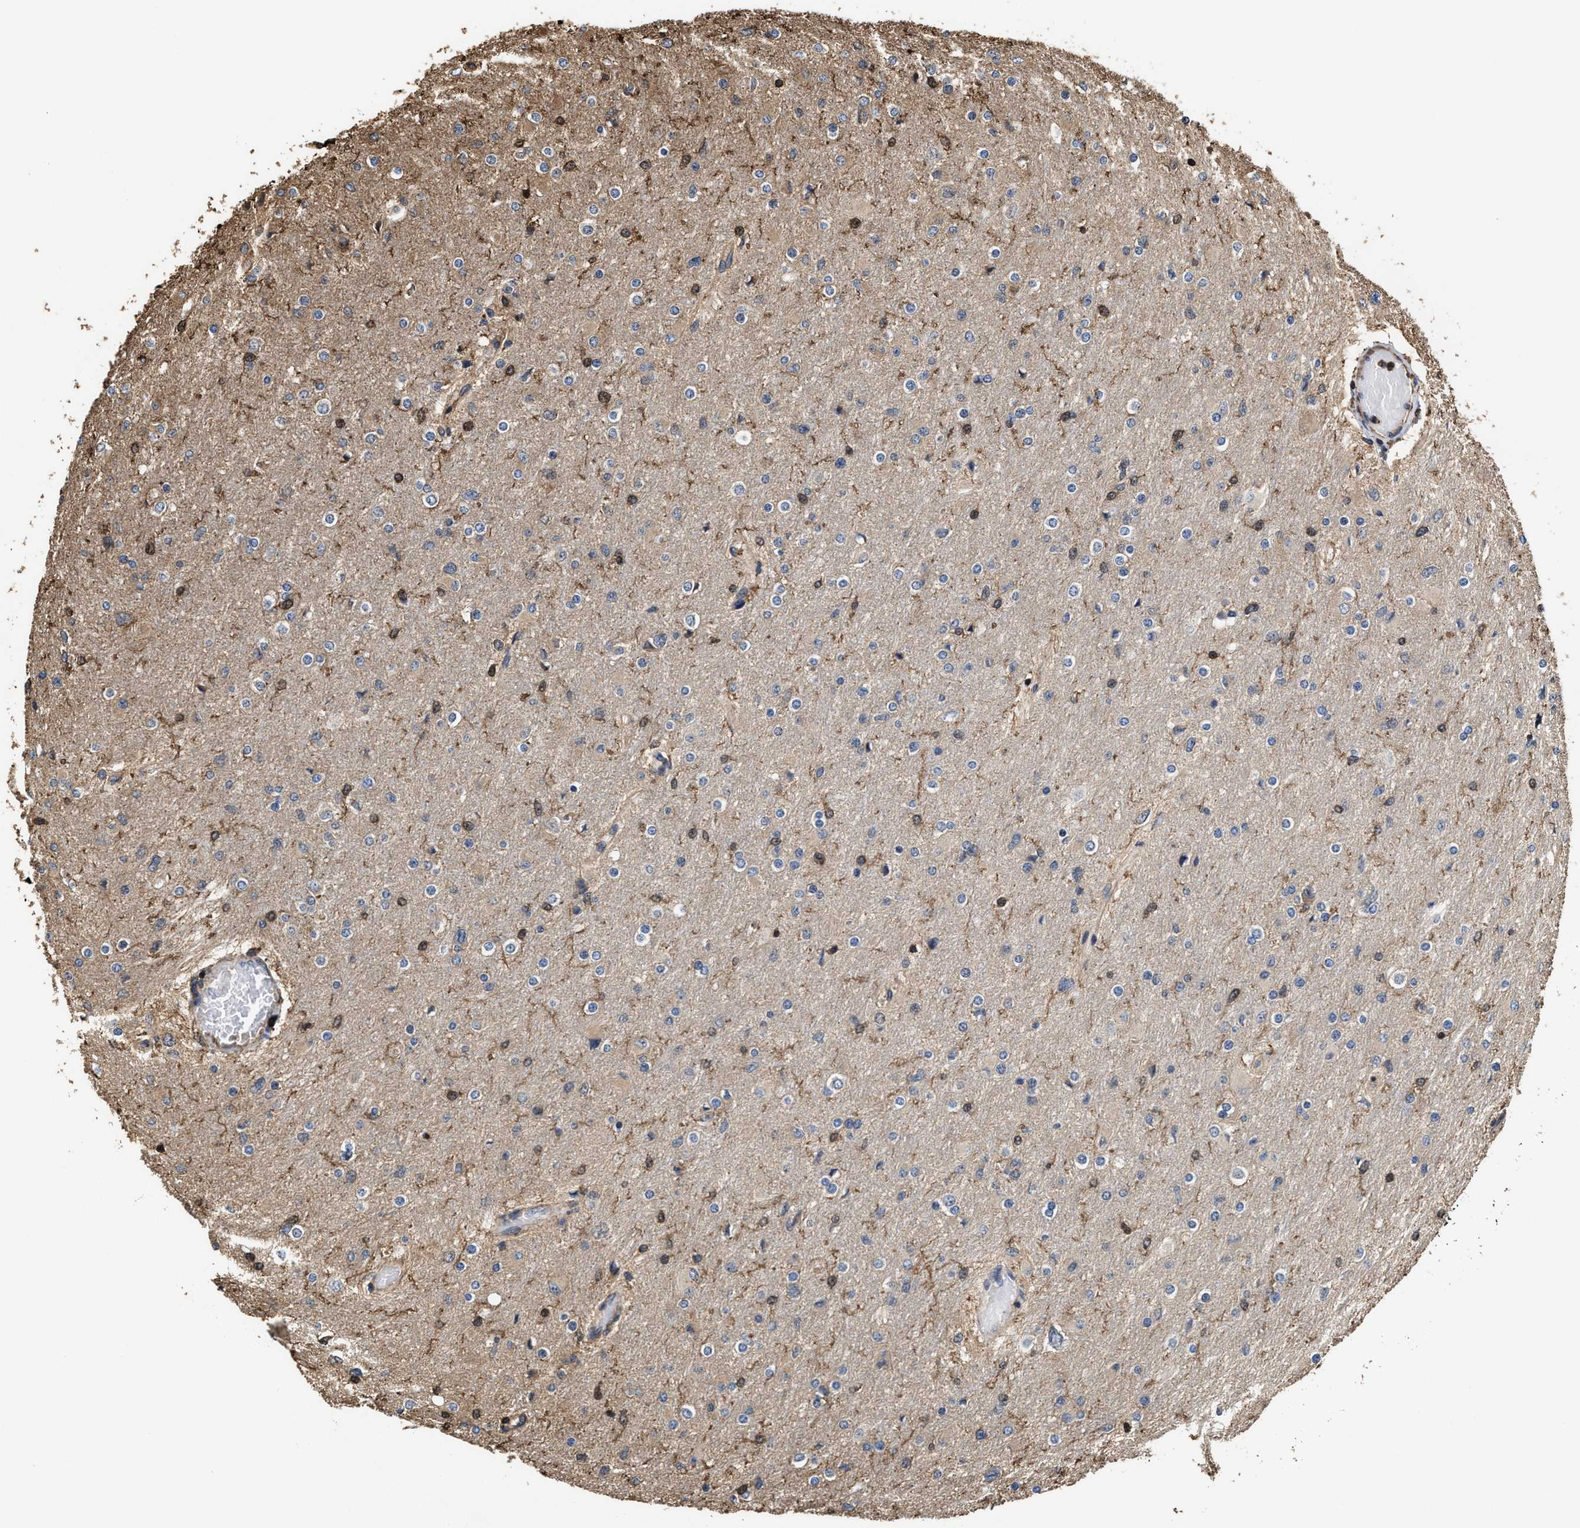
{"staining": {"intensity": "moderate", "quantity": "<25%", "location": "nuclear"}, "tissue": "glioma", "cell_type": "Tumor cells", "image_type": "cancer", "snomed": [{"axis": "morphology", "description": "Glioma, malignant, High grade"}, {"axis": "topography", "description": "Cerebral cortex"}], "caption": "Immunohistochemical staining of human high-grade glioma (malignant) demonstrates low levels of moderate nuclear protein staining in approximately <25% of tumor cells.", "gene": "KBTBD2", "patient": {"sex": "female", "age": 36}}